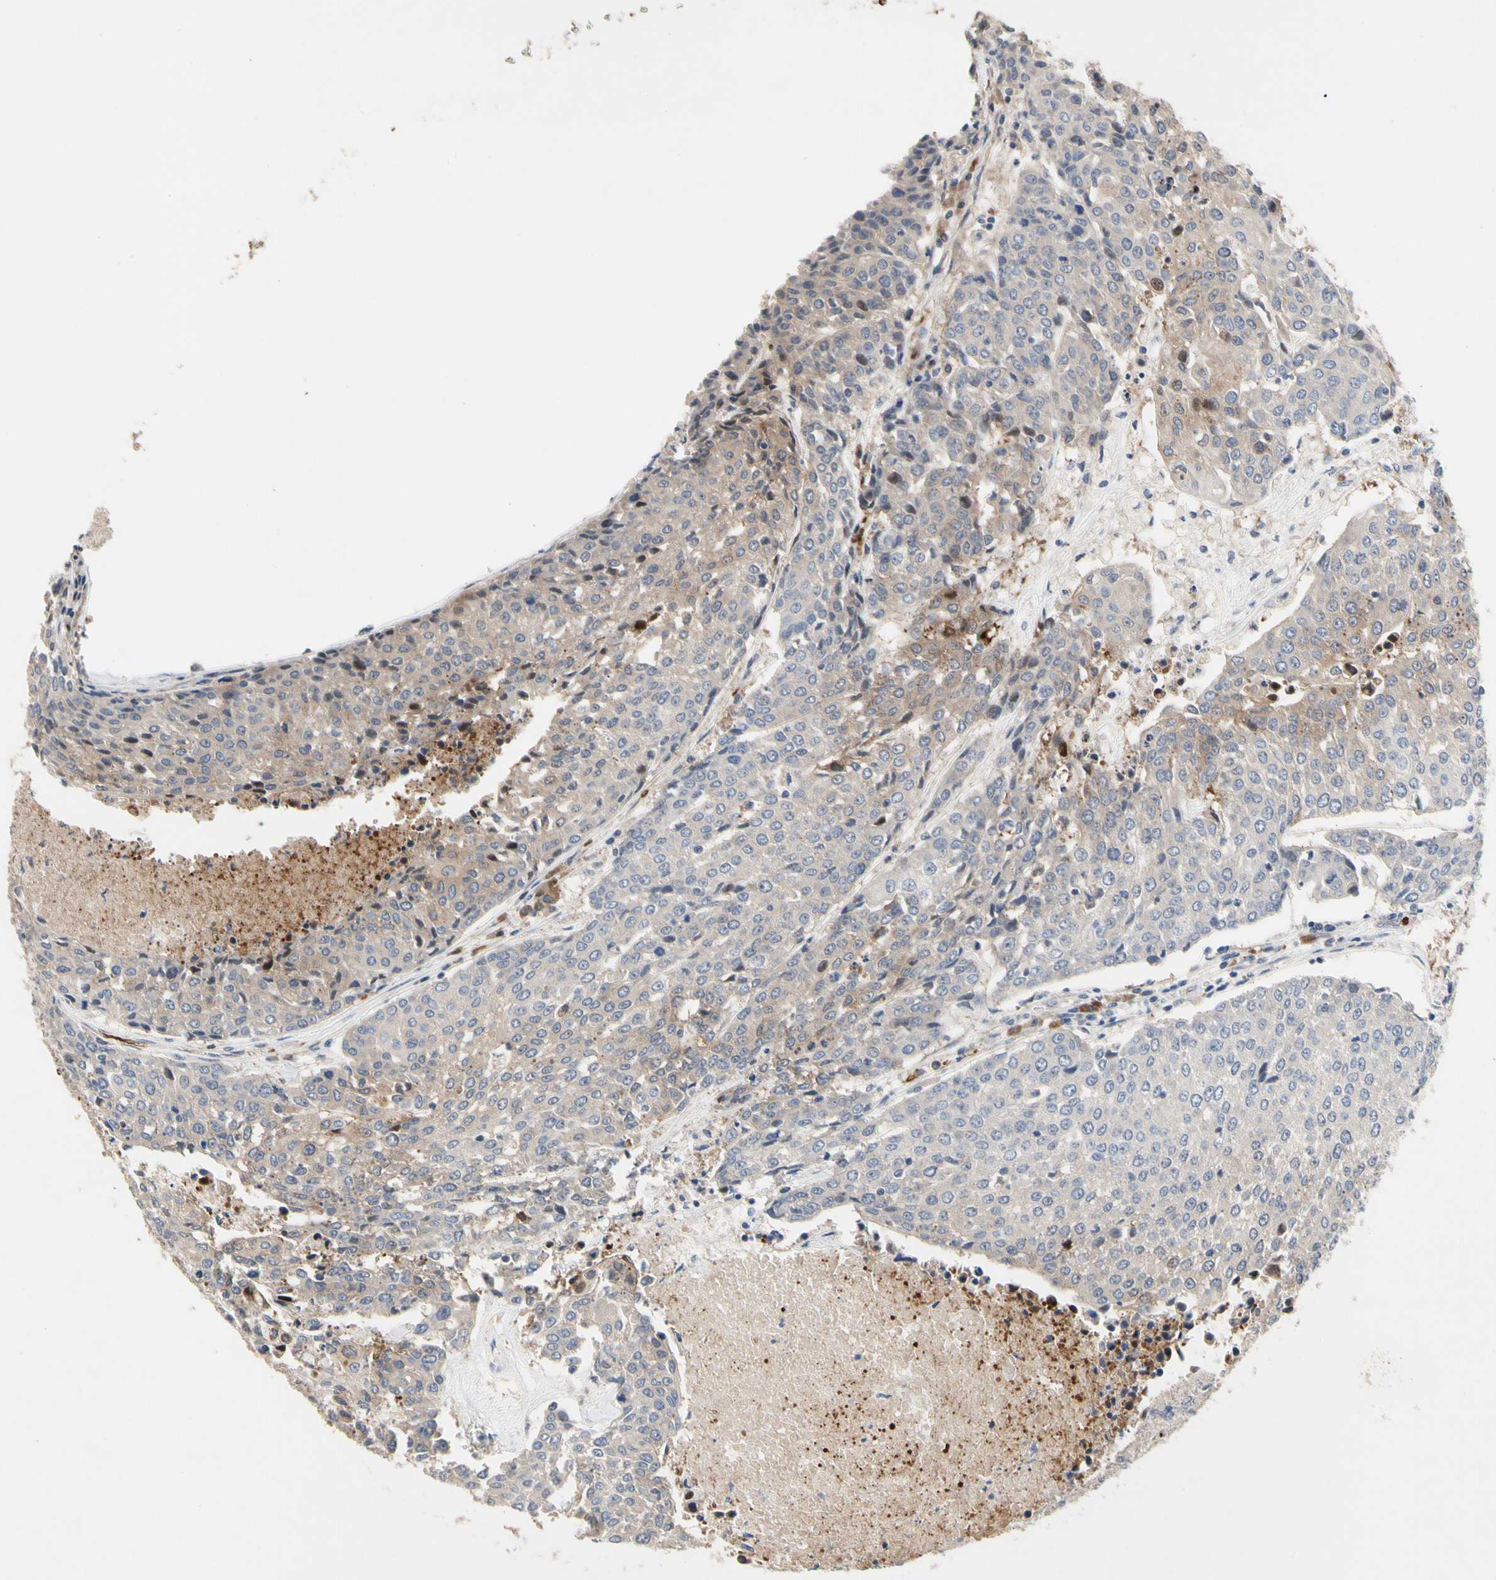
{"staining": {"intensity": "weak", "quantity": "25%-75%", "location": "cytoplasmic/membranous"}, "tissue": "urothelial cancer", "cell_type": "Tumor cells", "image_type": "cancer", "snomed": [{"axis": "morphology", "description": "Urothelial carcinoma, High grade"}, {"axis": "topography", "description": "Urinary bladder"}], "caption": "Immunohistochemical staining of human urothelial carcinoma (high-grade) displays low levels of weak cytoplasmic/membranous positivity in approximately 25%-75% of tumor cells. Using DAB (brown) and hematoxylin (blue) stains, captured at high magnification using brightfield microscopy.", "gene": "HMGCR", "patient": {"sex": "female", "age": 85}}